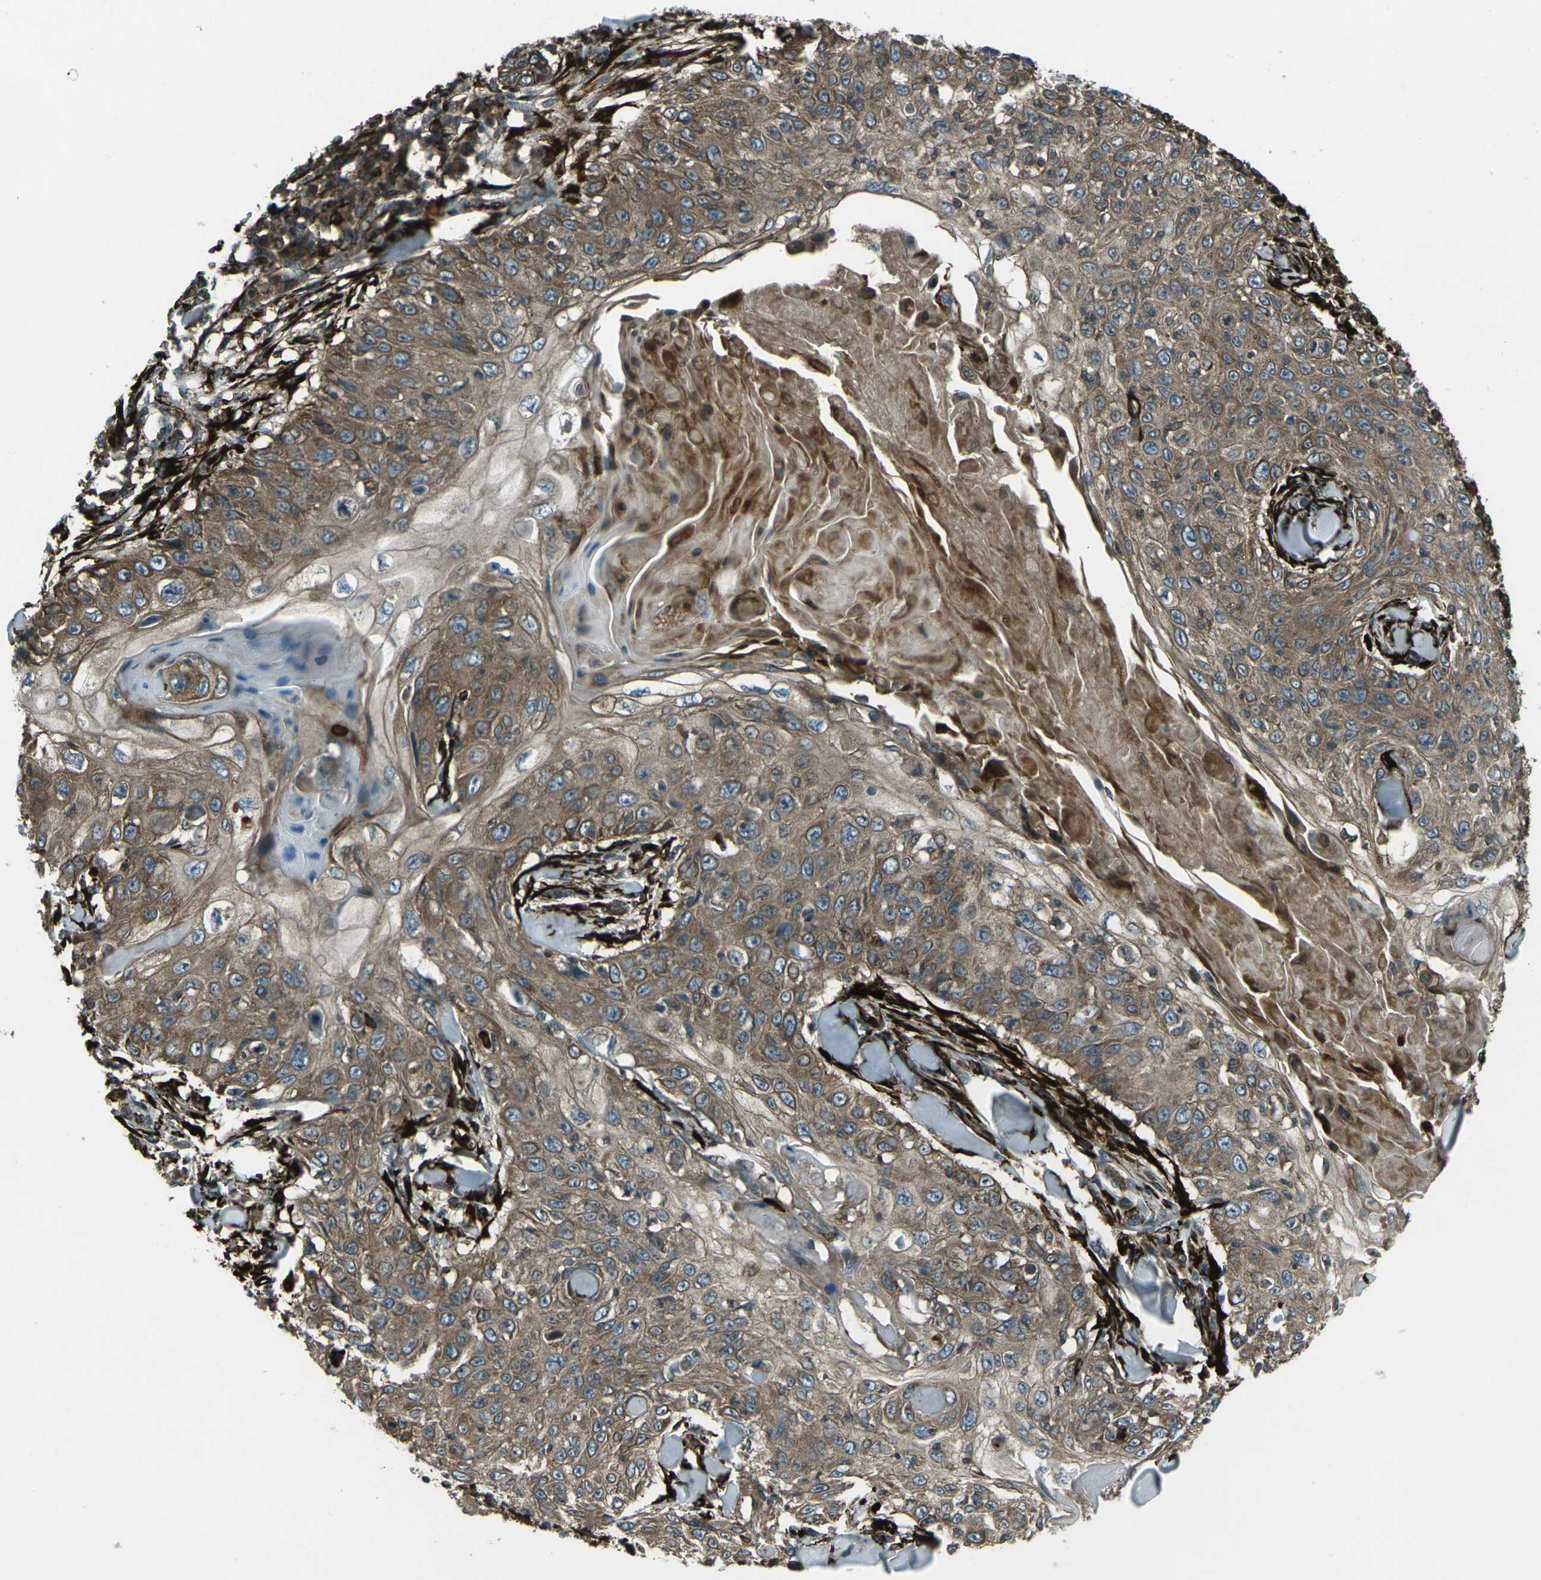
{"staining": {"intensity": "moderate", "quantity": ">75%", "location": "cytoplasmic/membranous"}, "tissue": "skin cancer", "cell_type": "Tumor cells", "image_type": "cancer", "snomed": [{"axis": "morphology", "description": "Squamous cell carcinoma, NOS"}, {"axis": "topography", "description": "Skin"}], "caption": "Protein expression analysis of skin squamous cell carcinoma reveals moderate cytoplasmic/membranous positivity in approximately >75% of tumor cells.", "gene": "LSMEM1", "patient": {"sex": "male", "age": 86}}